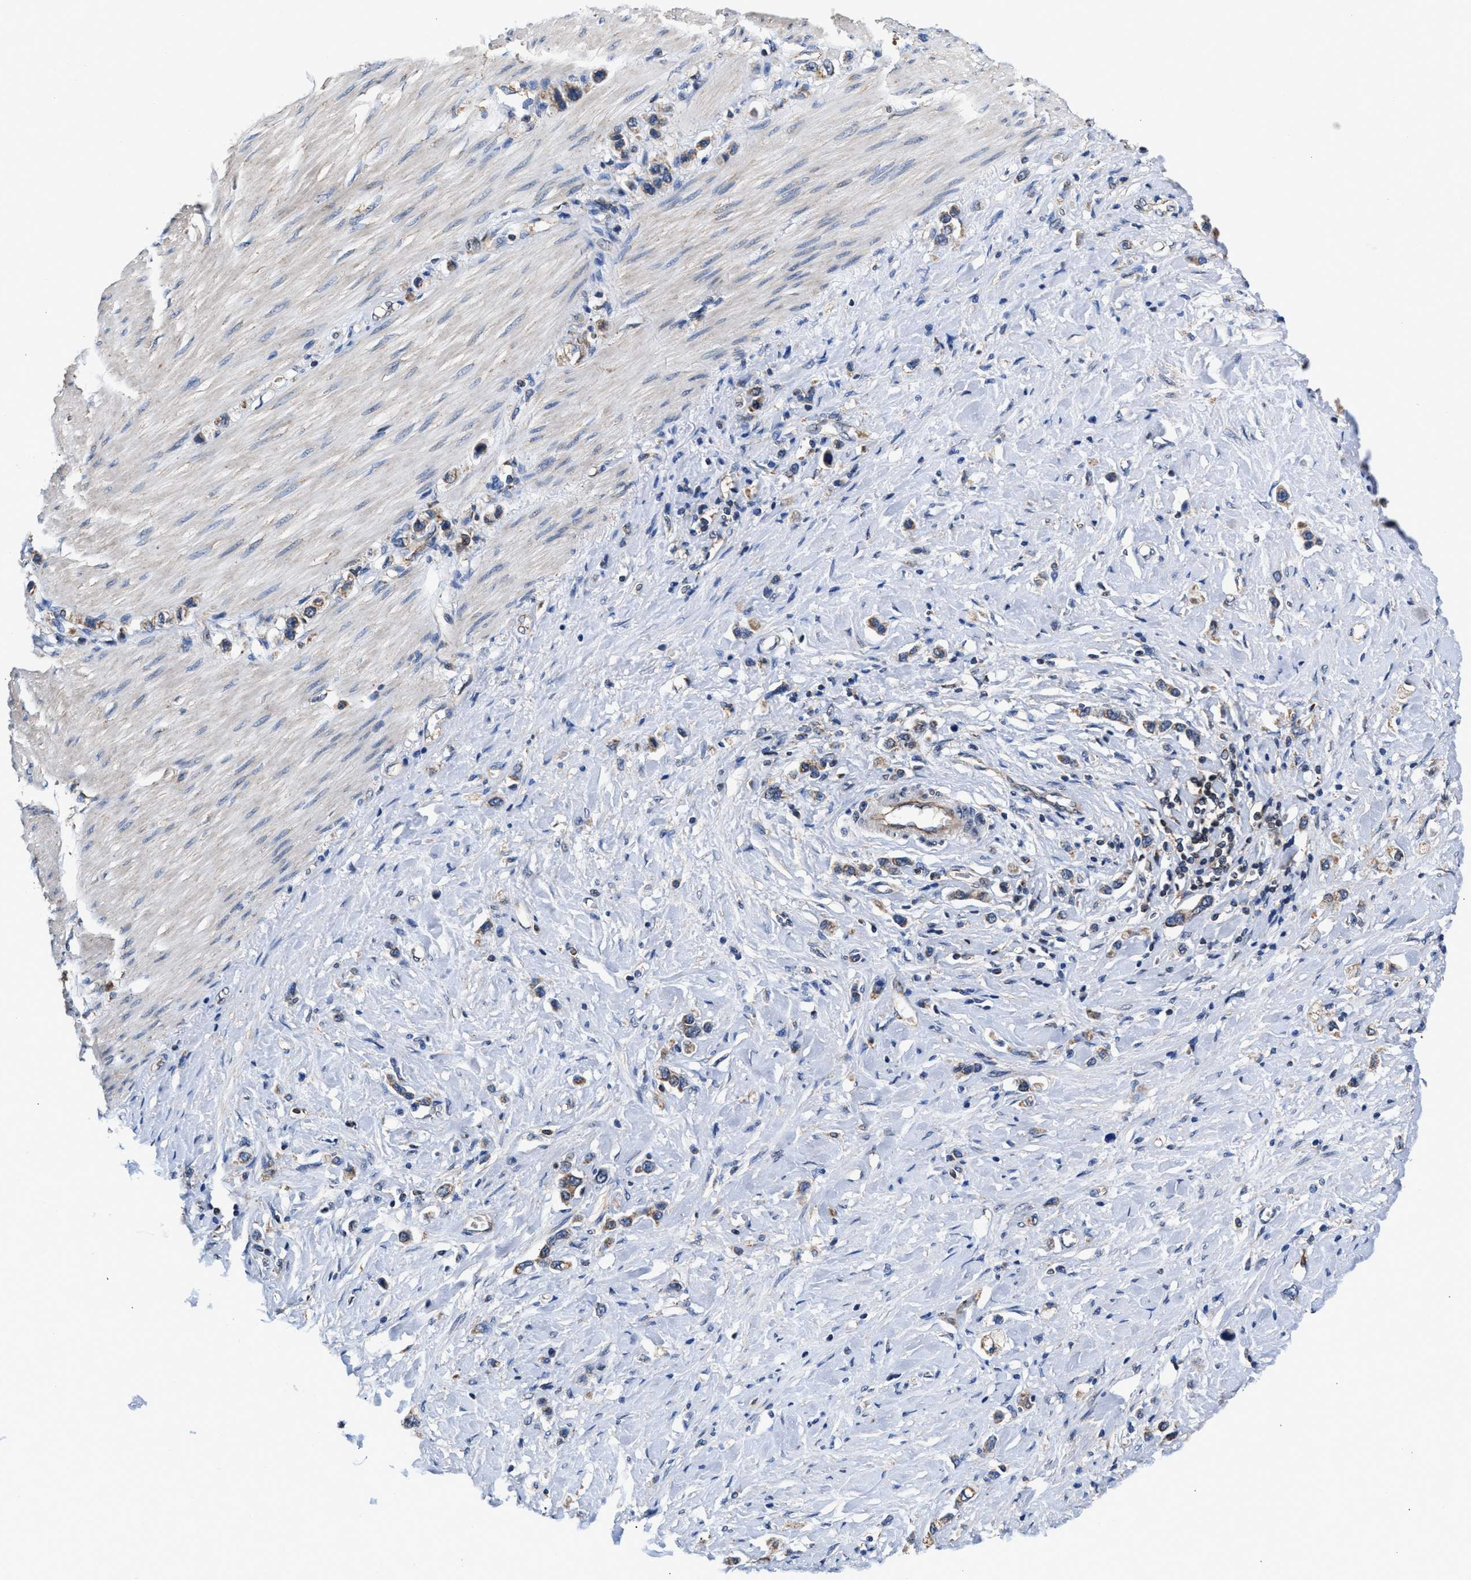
{"staining": {"intensity": "weak", "quantity": ">75%", "location": "cytoplasmic/membranous"}, "tissue": "stomach cancer", "cell_type": "Tumor cells", "image_type": "cancer", "snomed": [{"axis": "morphology", "description": "Adenocarcinoma, NOS"}, {"axis": "topography", "description": "Stomach"}], "caption": "Immunohistochemistry (IHC) of stomach cancer (adenocarcinoma) displays low levels of weak cytoplasmic/membranous expression in about >75% of tumor cells.", "gene": "ACLY", "patient": {"sex": "female", "age": 65}}